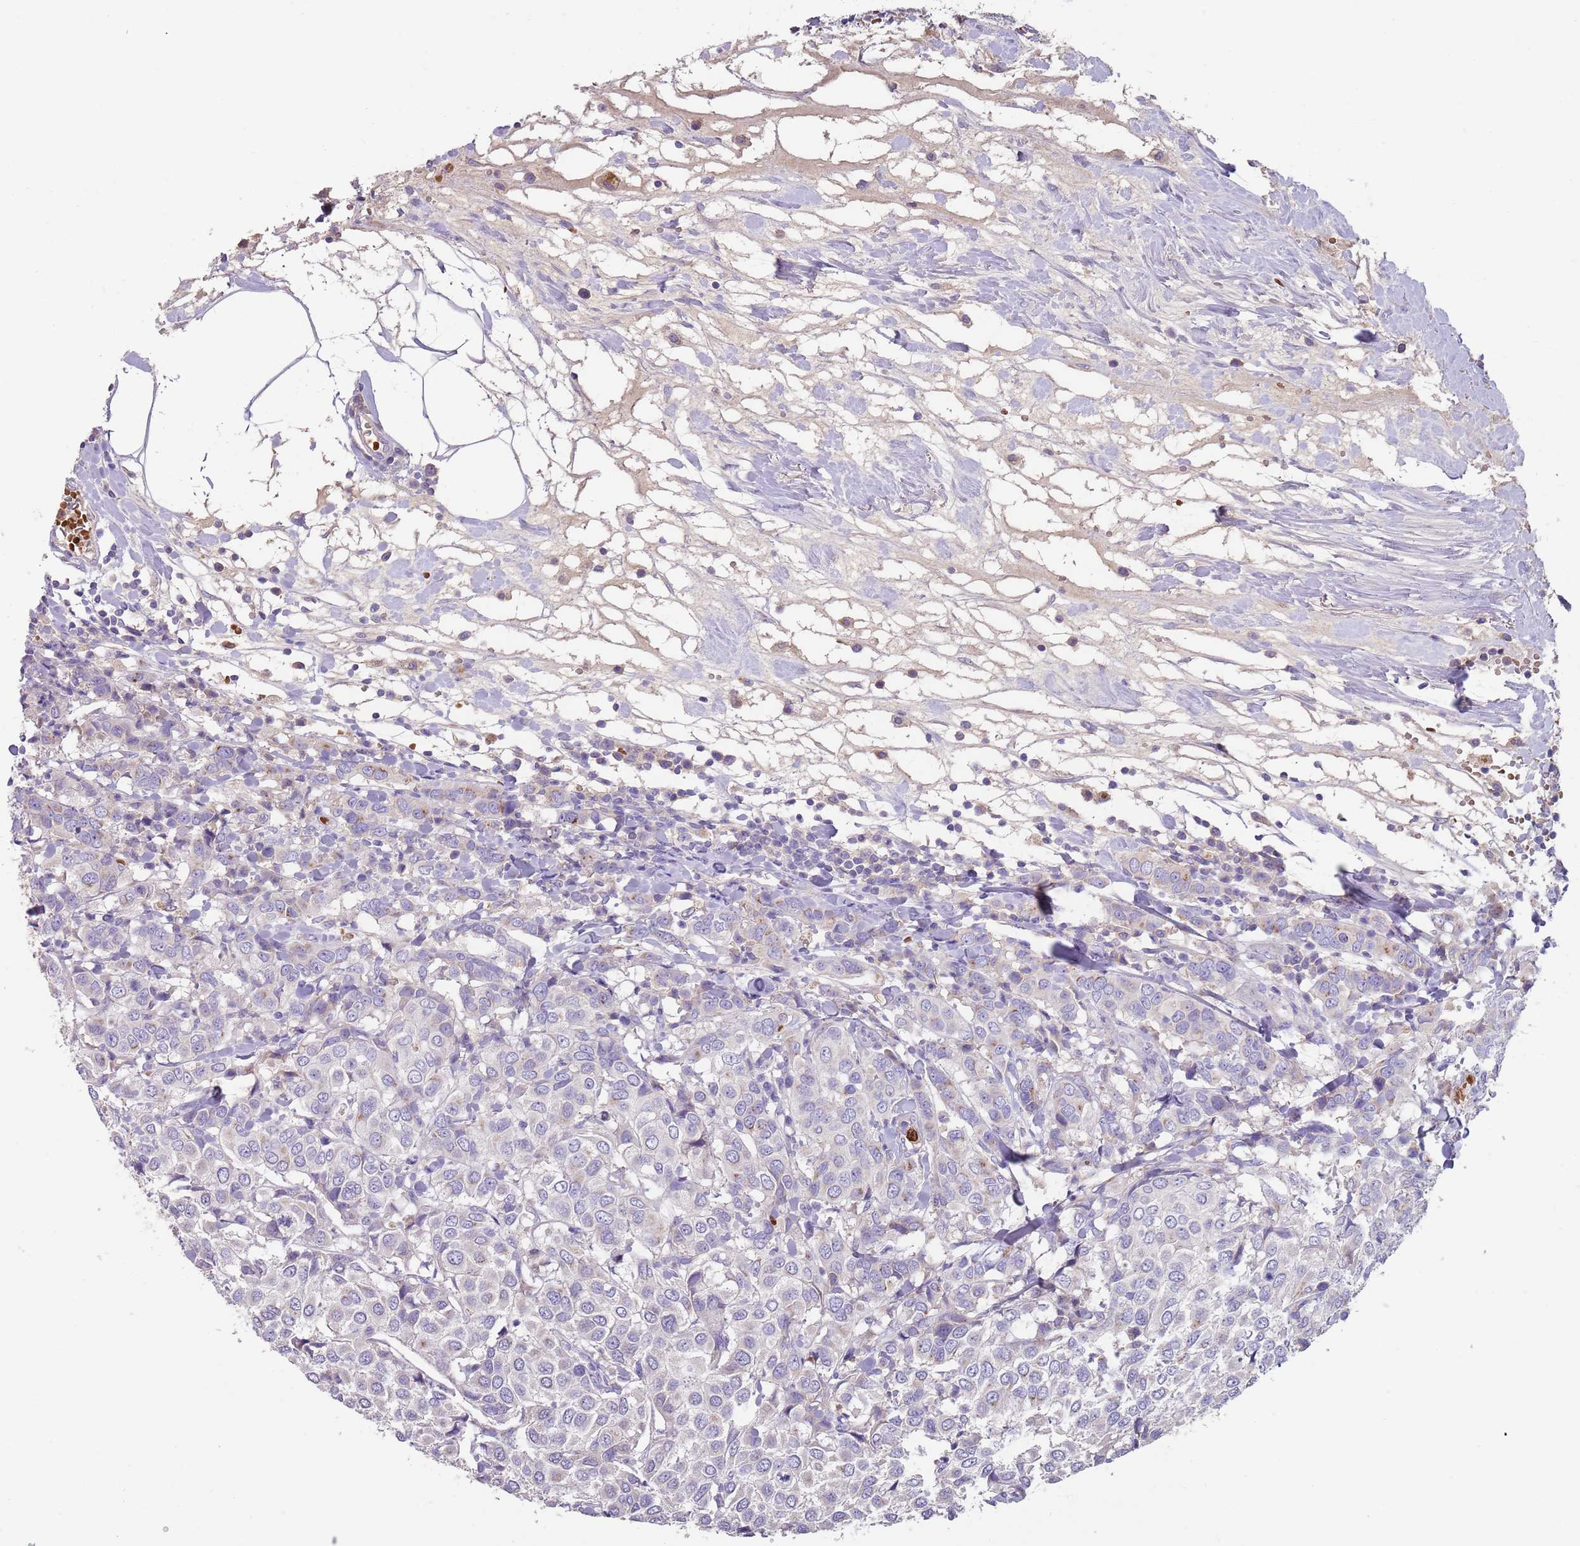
{"staining": {"intensity": "negative", "quantity": "none", "location": "none"}, "tissue": "breast cancer", "cell_type": "Tumor cells", "image_type": "cancer", "snomed": [{"axis": "morphology", "description": "Duct carcinoma"}, {"axis": "topography", "description": "Breast"}], "caption": "Micrograph shows no significant protein expression in tumor cells of intraductal carcinoma (breast). The staining was performed using DAB to visualize the protein expression in brown, while the nuclei were stained in blue with hematoxylin (Magnification: 20x).", "gene": "TMEM251", "patient": {"sex": "female", "age": 55}}